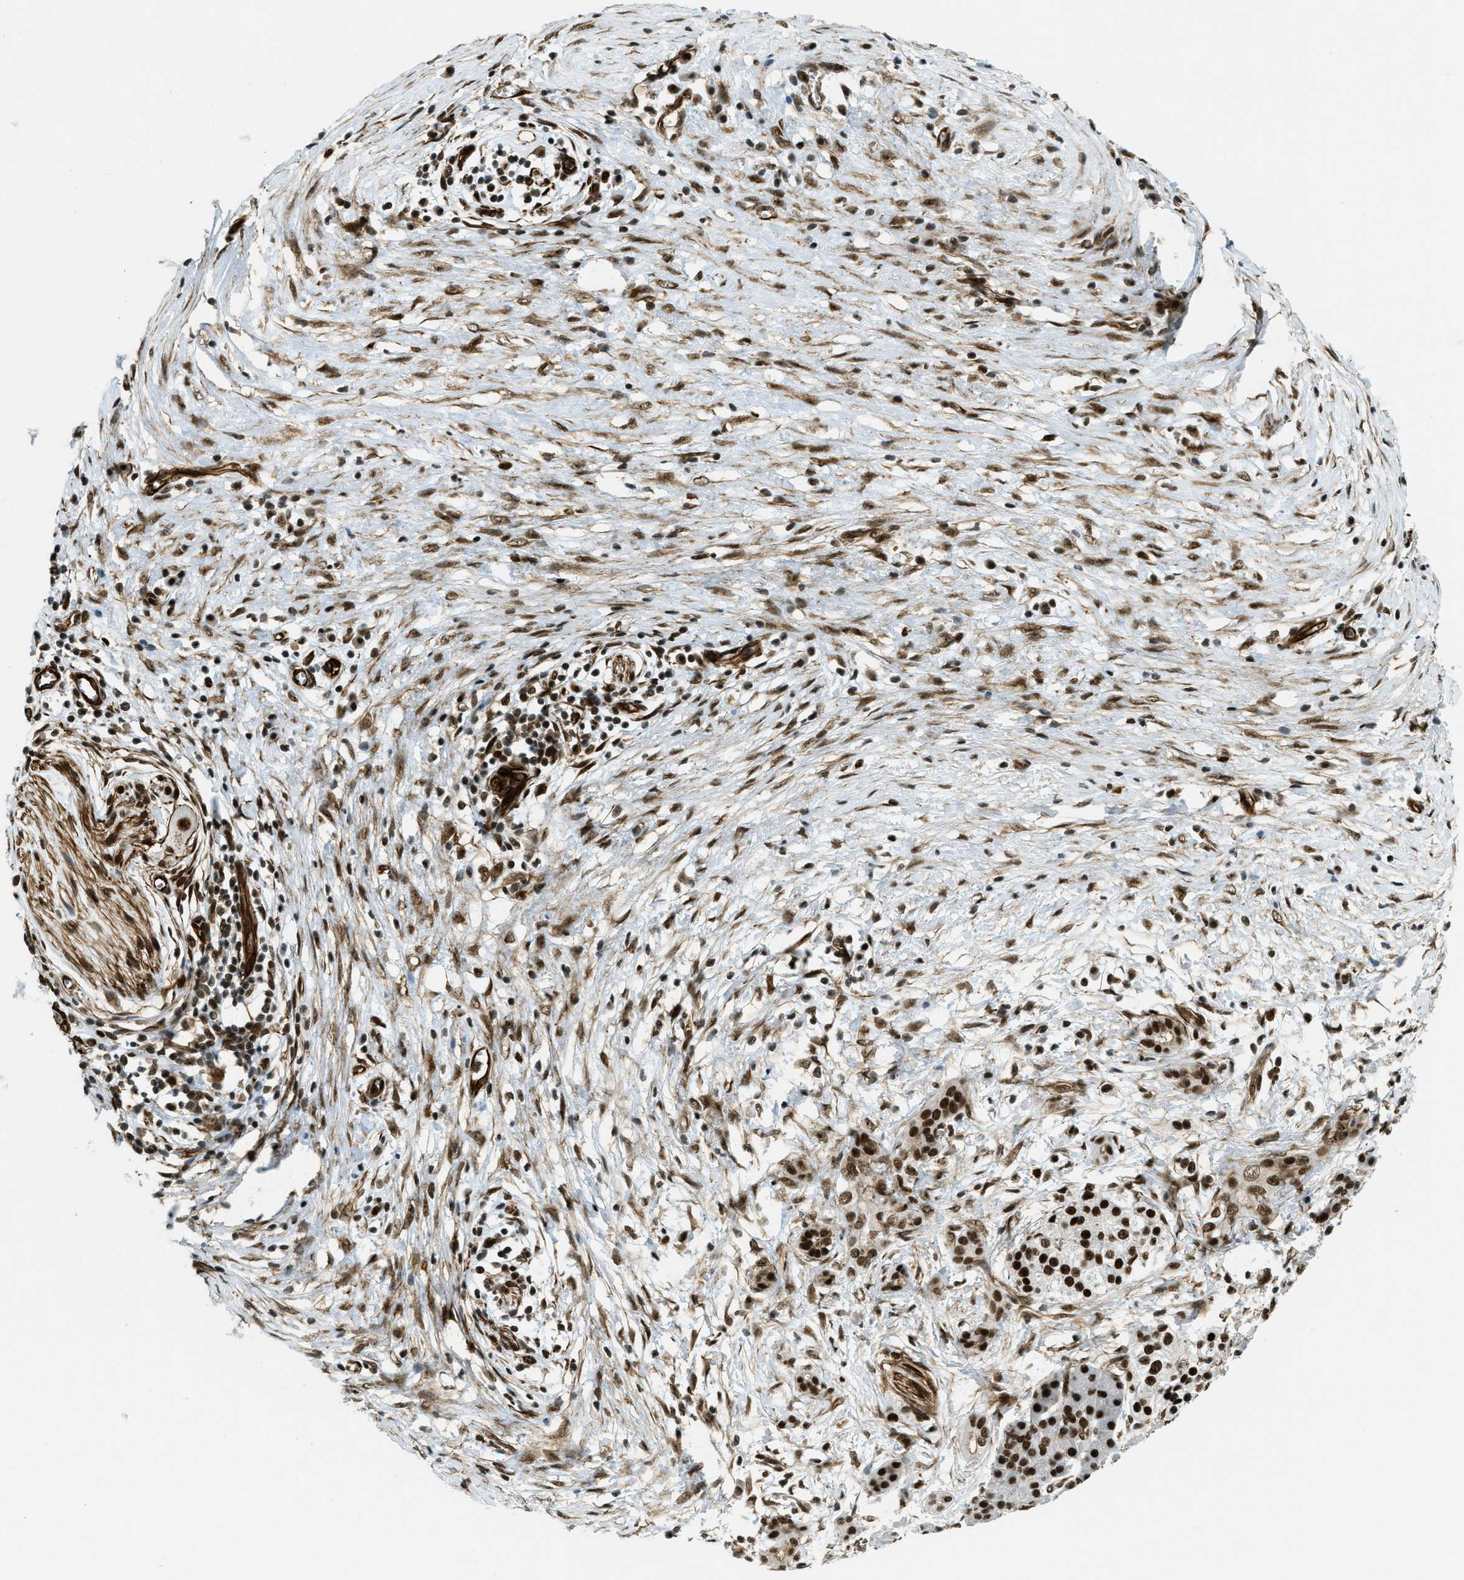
{"staining": {"intensity": "strong", "quantity": ">75%", "location": "nuclear"}, "tissue": "pancreatic cancer", "cell_type": "Tumor cells", "image_type": "cancer", "snomed": [{"axis": "morphology", "description": "Adenocarcinoma, NOS"}, {"axis": "topography", "description": "Pancreas"}], "caption": "A photomicrograph of adenocarcinoma (pancreatic) stained for a protein displays strong nuclear brown staining in tumor cells.", "gene": "ZFR", "patient": {"sex": "female", "age": 70}}